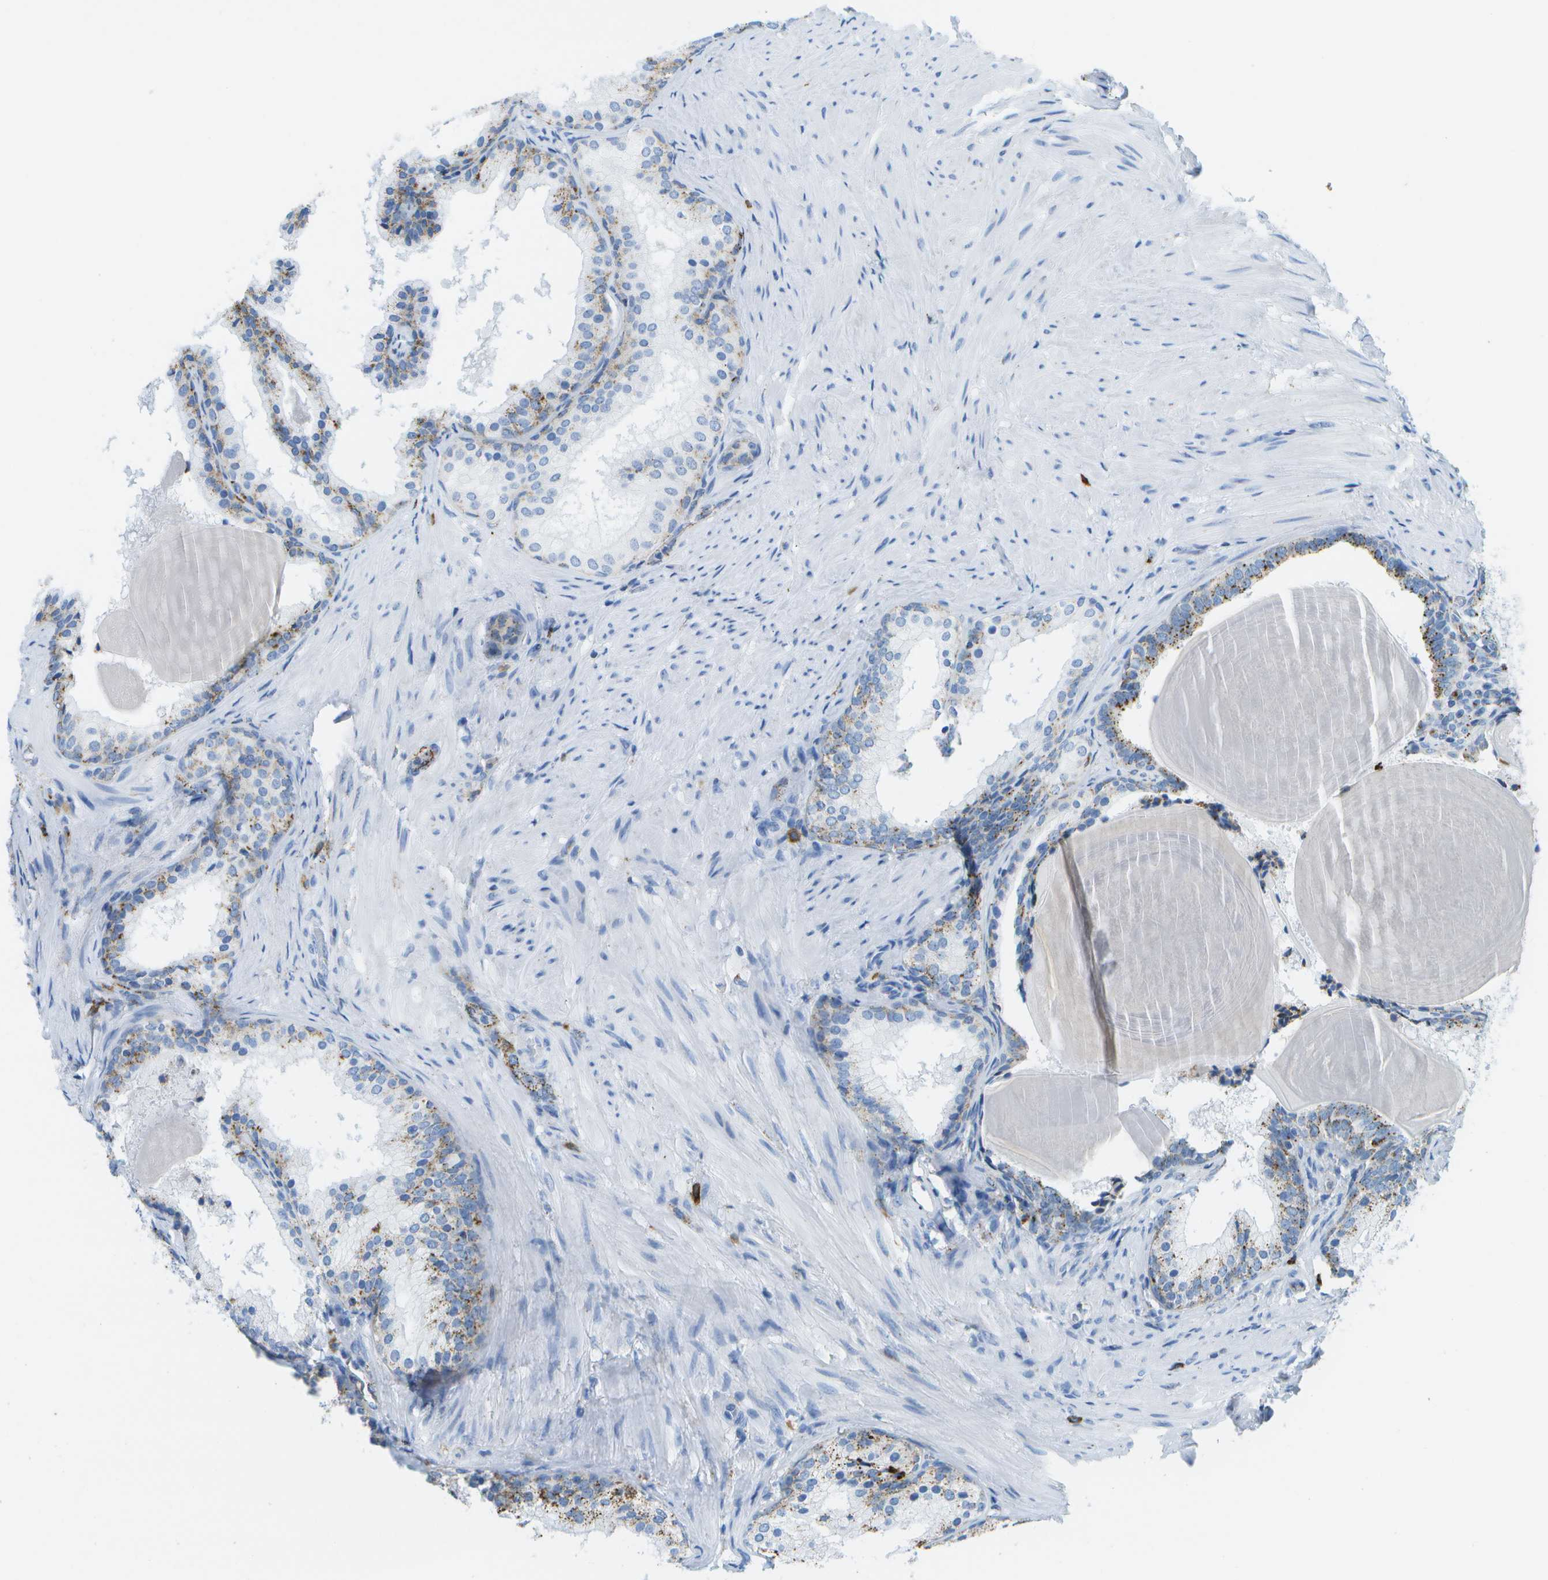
{"staining": {"intensity": "moderate", "quantity": "<25%", "location": "cytoplasmic/membranous"}, "tissue": "prostate cancer", "cell_type": "Tumor cells", "image_type": "cancer", "snomed": [{"axis": "morphology", "description": "Adenocarcinoma, Low grade"}, {"axis": "topography", "description": "Prostate"}], "caption": "The immunohistochemical stain labels moderate cytoplasmic/membranous staining in tumor cells of low-grade adenocarcinoma (prostate) tissue.", "gene": "PRCP", "patient": {"sex": "male", "age": 69}}